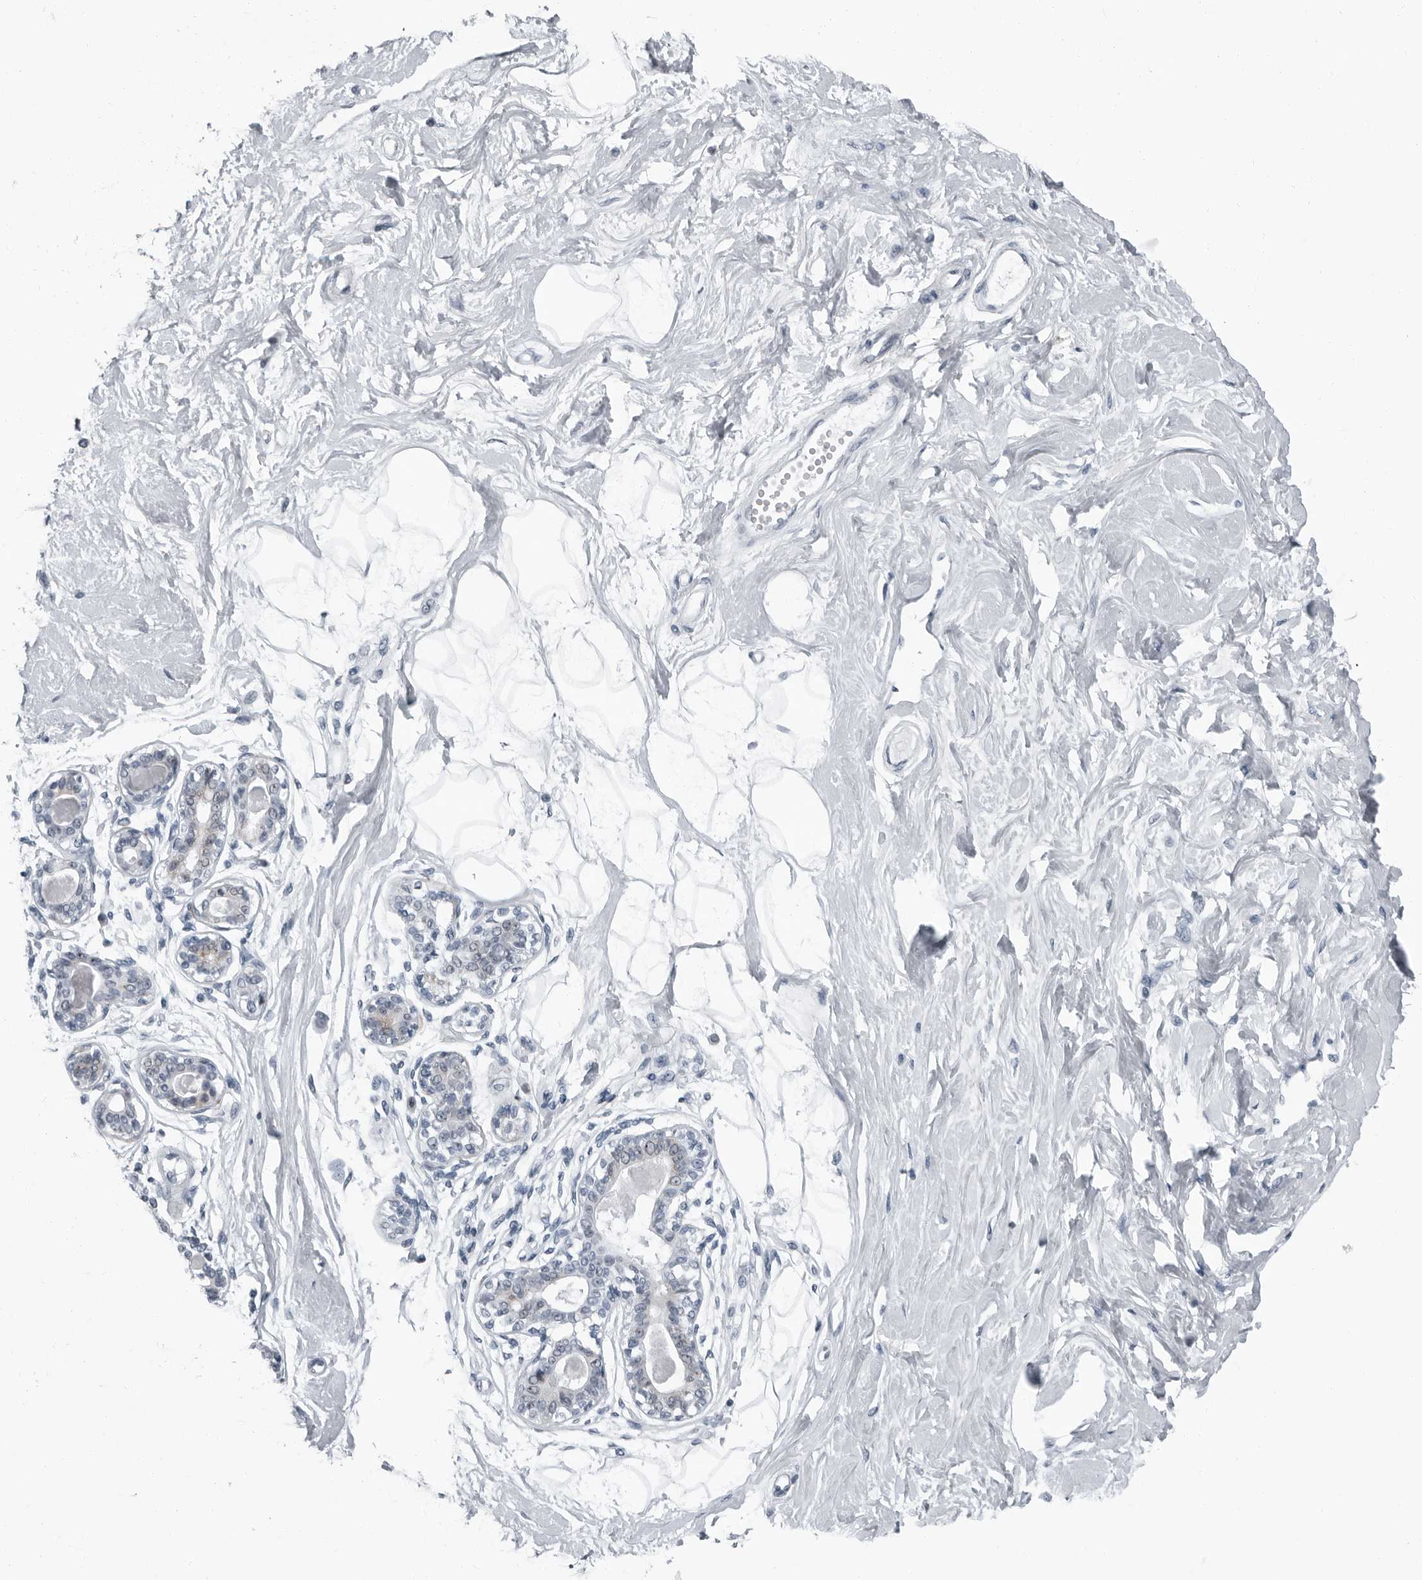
{"staining": {"intensity": "negative", "quantity": "none", "location": "none"}, "tissue": "breast", "cell_type": "Adipocytes", "image_type": "normal", "snomed": [{"axis": "morphology", "description": "Normal tissue, NOS"}, {"axis": "topography", "description": "Breast"}], "caption": "Immunohistochemistry (IHC) photomicrograph of benign breast: human breast stained with DAB displays no significant protein staining in adipocytes.", "gene": "PDCD11", "patient": {"sex": "female", "age": 45}}